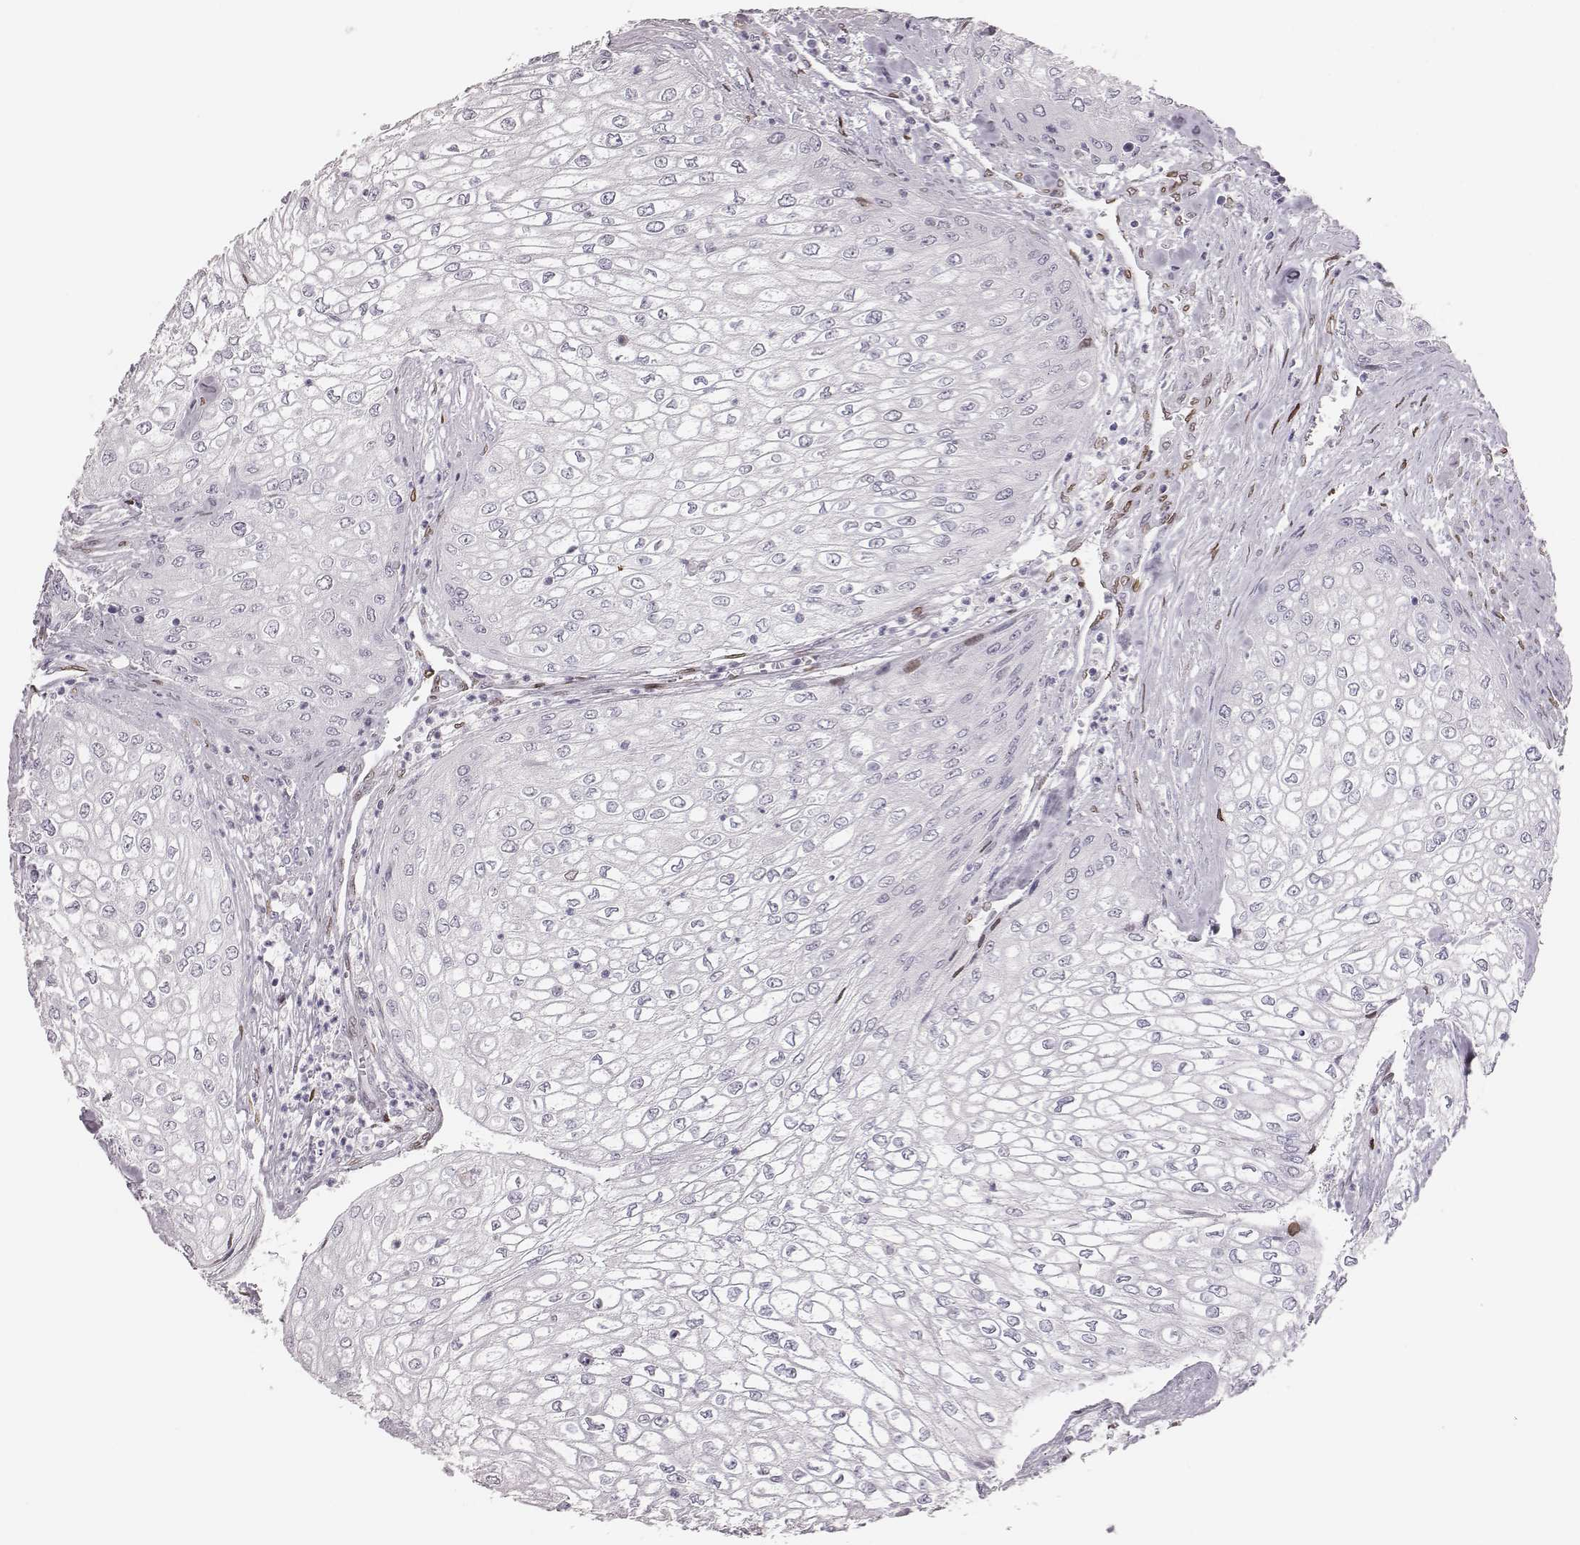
{"staining": {"intensity": "negative", "quantity": "none", "location": "none"}, "tissue": "urothelial cancer", "cell_type": "Tumor cells", "image_type": "cancer", "snomed": [{"axis": "morphology", "description": "Urothelial carcinoma, High grade"}, {"axis": "topography", "description": "Urinary bladder"}], "caption": "Urothelial cancer was stained to show a protein in brown. There is no significant positivity in tumor cells.", "gene": "ADGRF4", "patient": {"sex": "male", "age": 62}}